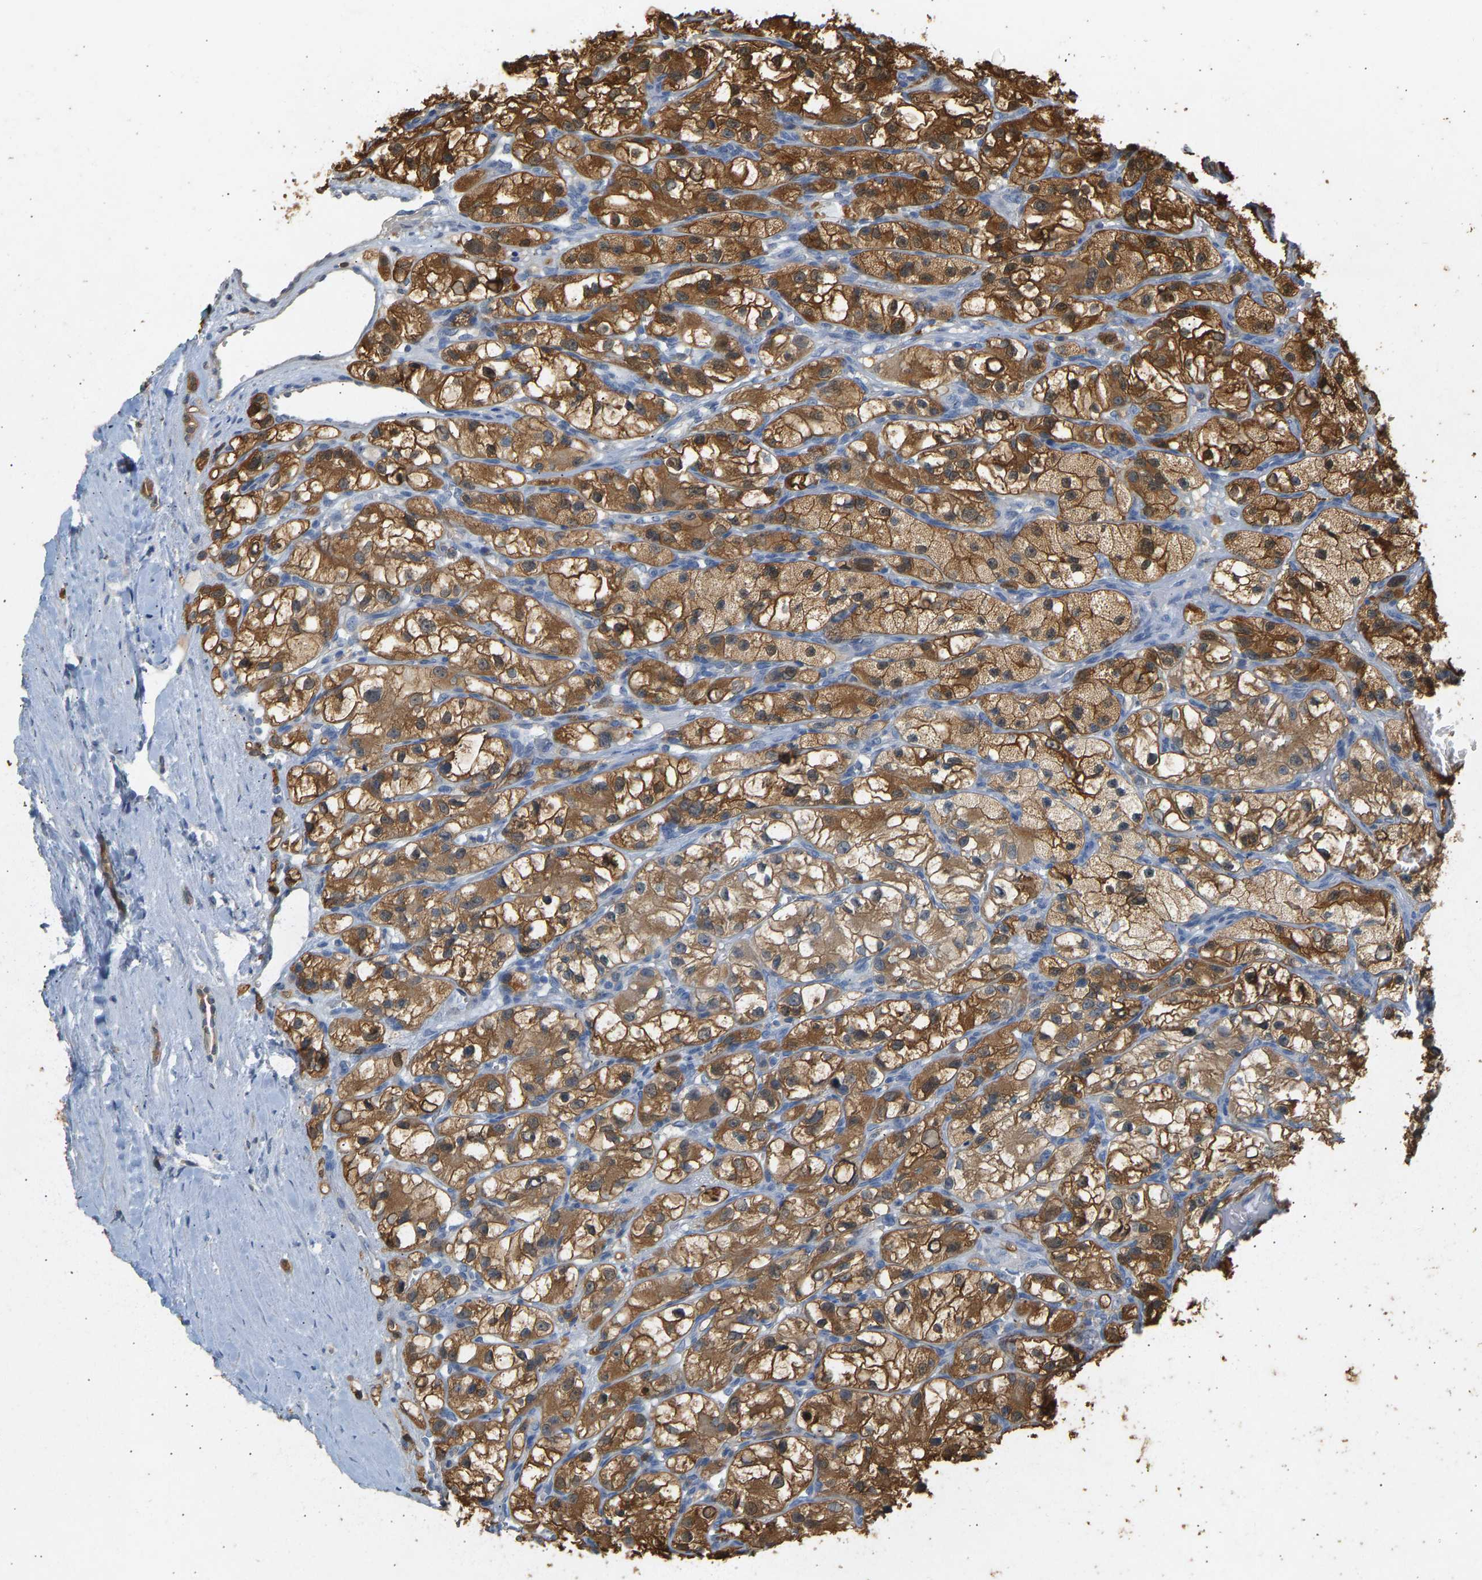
{"staining": {"intensity": "moderate", "quantity": ">75%", "location": "cytoplasmic/membranous"}, "tissue": "renal cancer", "cell_type": "Tumor cells", "image_type": "cancer", "snomed": [{"axis": "morphology", "description": "Adenocarcinoma, NOS"}, {"axis": "topography", "description": "Kidney"}], "caption": "Immunohistochemical staining of adenocarcinoma (renal) reveals medium levels of moderate cytoplasmic/membranous expression in about >75% of tumor cells. (DAB IHC, brown staining for protein, blue staining for nuclei).", "gene": "ENO1", "patient": {"sex": "female", "age": 57}}